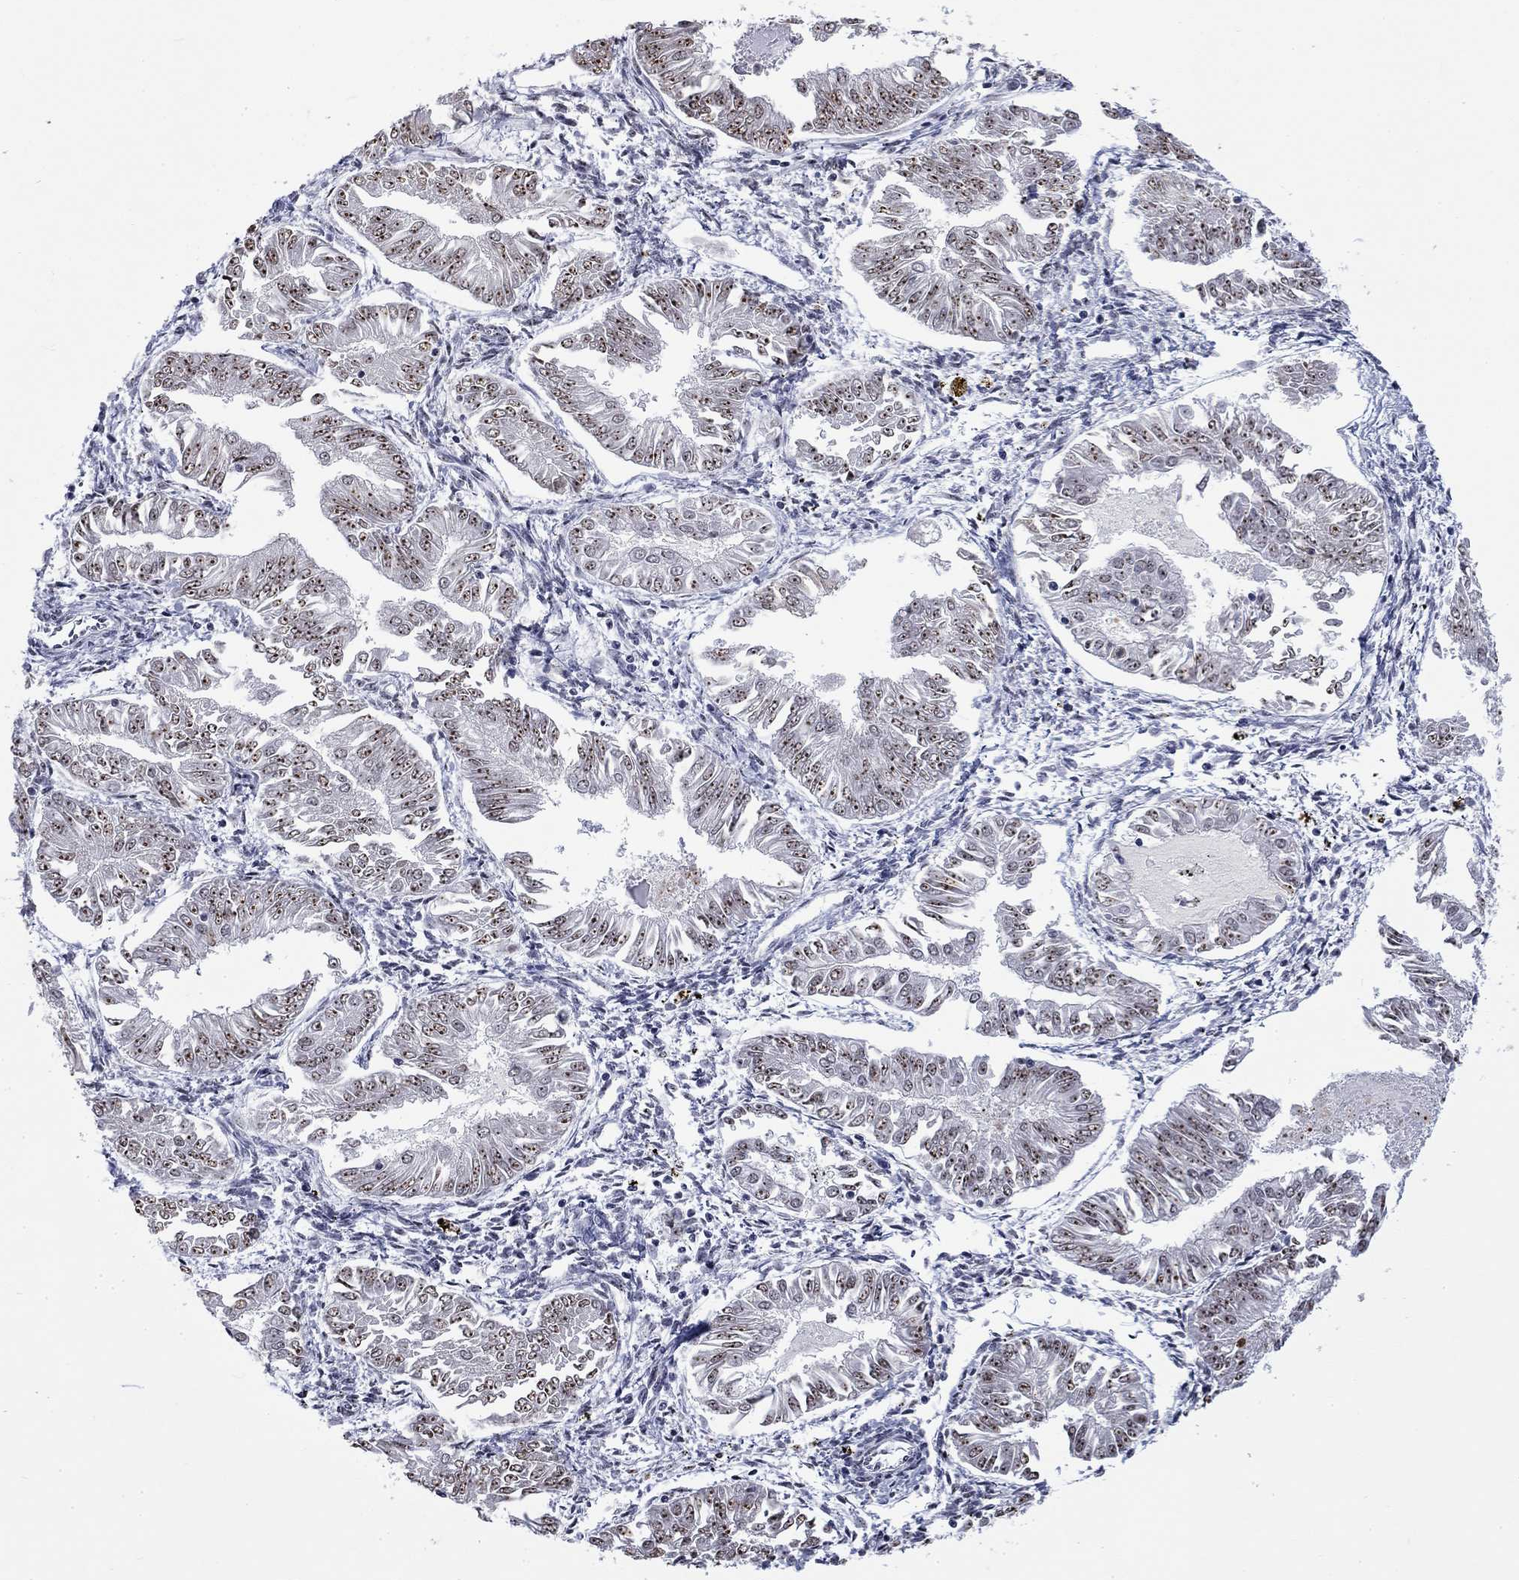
{"staining": {"intensity": "moderate", "quantity": ">75%", "location": "nuclear"}, "tissue": "endometrial cancer", "cell_type": "Tumor cells", "image_type": "cancer", "snomed": [{"axis": "morphology", "description": "Adenocarcinoma, NOS"}, {"axis": "topography", "description": "Endometrium"}], "caption": "Immunohistochemical staining of human endometrial adenocarcinoma displays moderate nuclear protein positivity in about >75% of tumor cells.", "gene": "CSRNP3", "patient": {"sex": "female", "age": 53}}